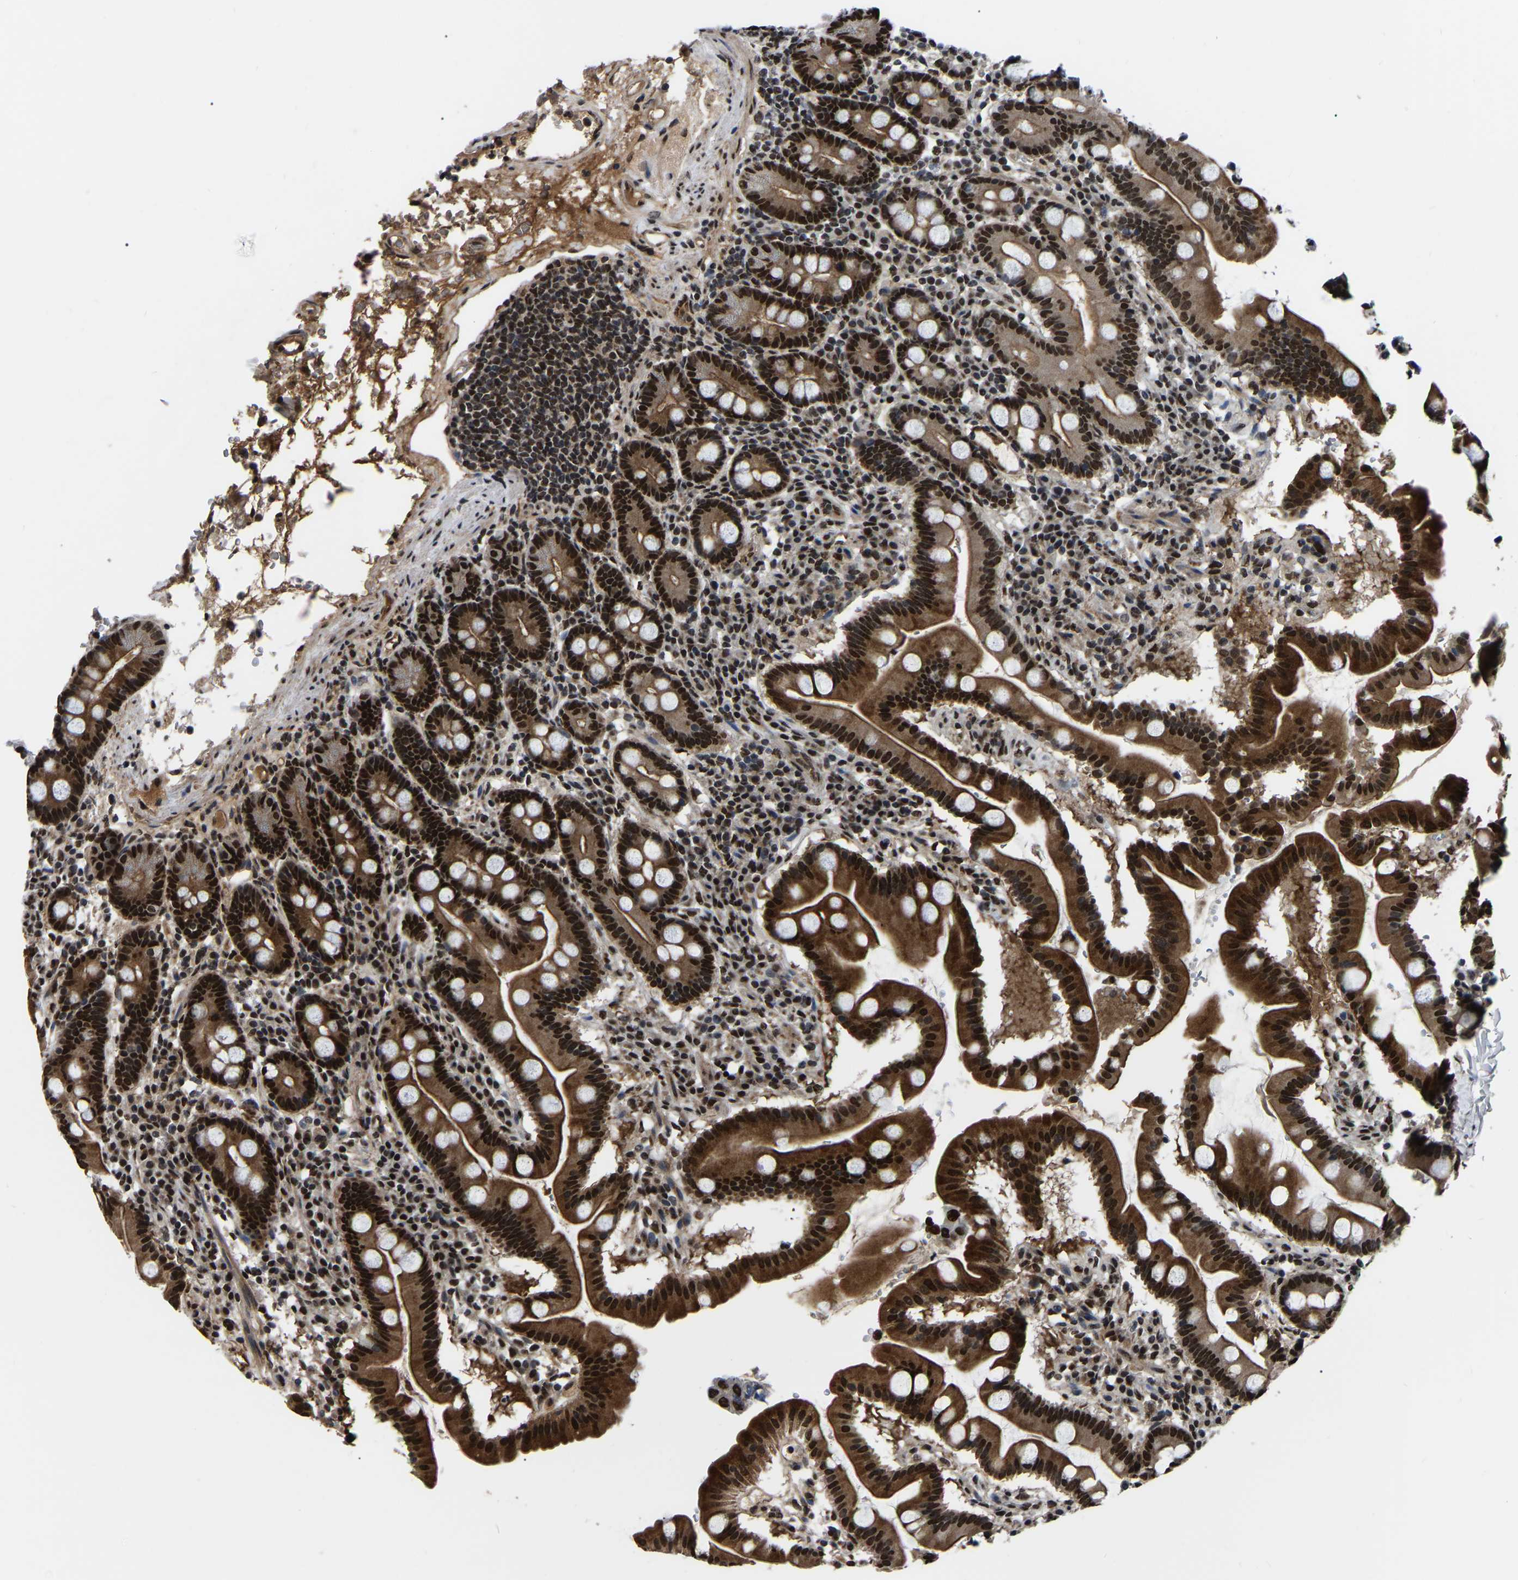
{"staining": {"intensity": "strong", "quantity": ">75%", "location": "cytoplasmic/membranous,nuclear"}, "tissue": "duodenum", "cell_type": "Glandular cells", "image_type": "normal", "snomed": [{"axis": "morphology", "description": "Normal tissue, NOS"}, {"axis": "topography", "description": "Duodenum"}], "caption": "Brown immunohistochemical staining in normal duodenum reveals strong cytoplasmic/membranous,nuclear expression in approximately >75% of glandular cells.", "gene": "TRIM35", "patient": {"sex": "male", "age": 50}}